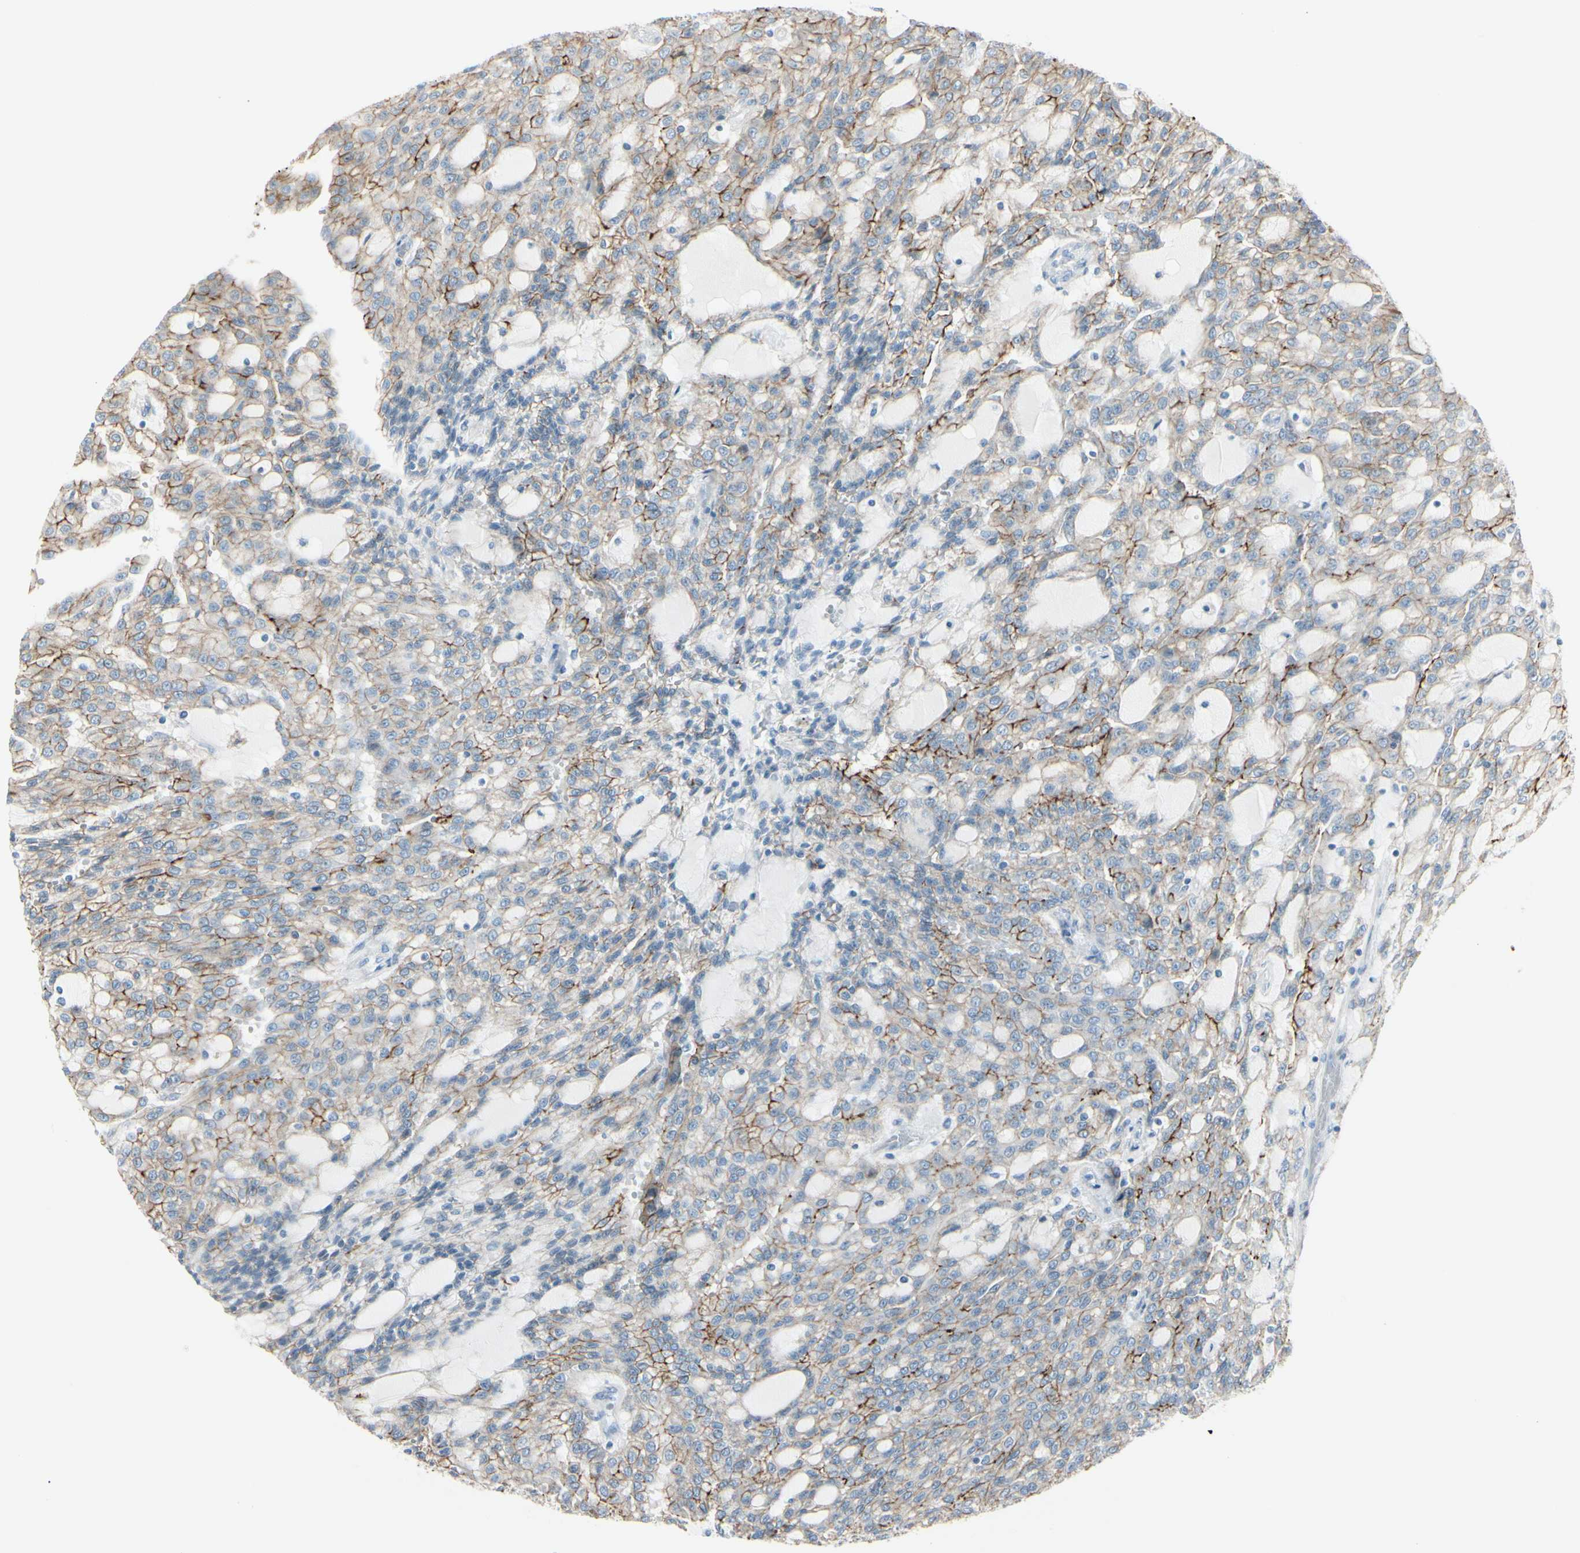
{"staining": {"intensity": "moderate", "quantity": ">75%", "location": "cytoplasmic/membranous"}, "tissue": "renal cancer", "cell_type": "Tumor cells", "image_type": "cancer", "snomed": [{"axis": "morphology", "description": "Adenocarcinoma, NOS"}, {"axis": "topography", "description": "Kidney"}], "caption": "The photomicrograph exhibits immunohistochemical staining of adenocarcinoma (renal). There is moderate cytoplasmic/membranous staining is present in approximately >75% of tumor cells.", "gene": "CDHR5", "patient": {"sex": "male", "age": 63}}